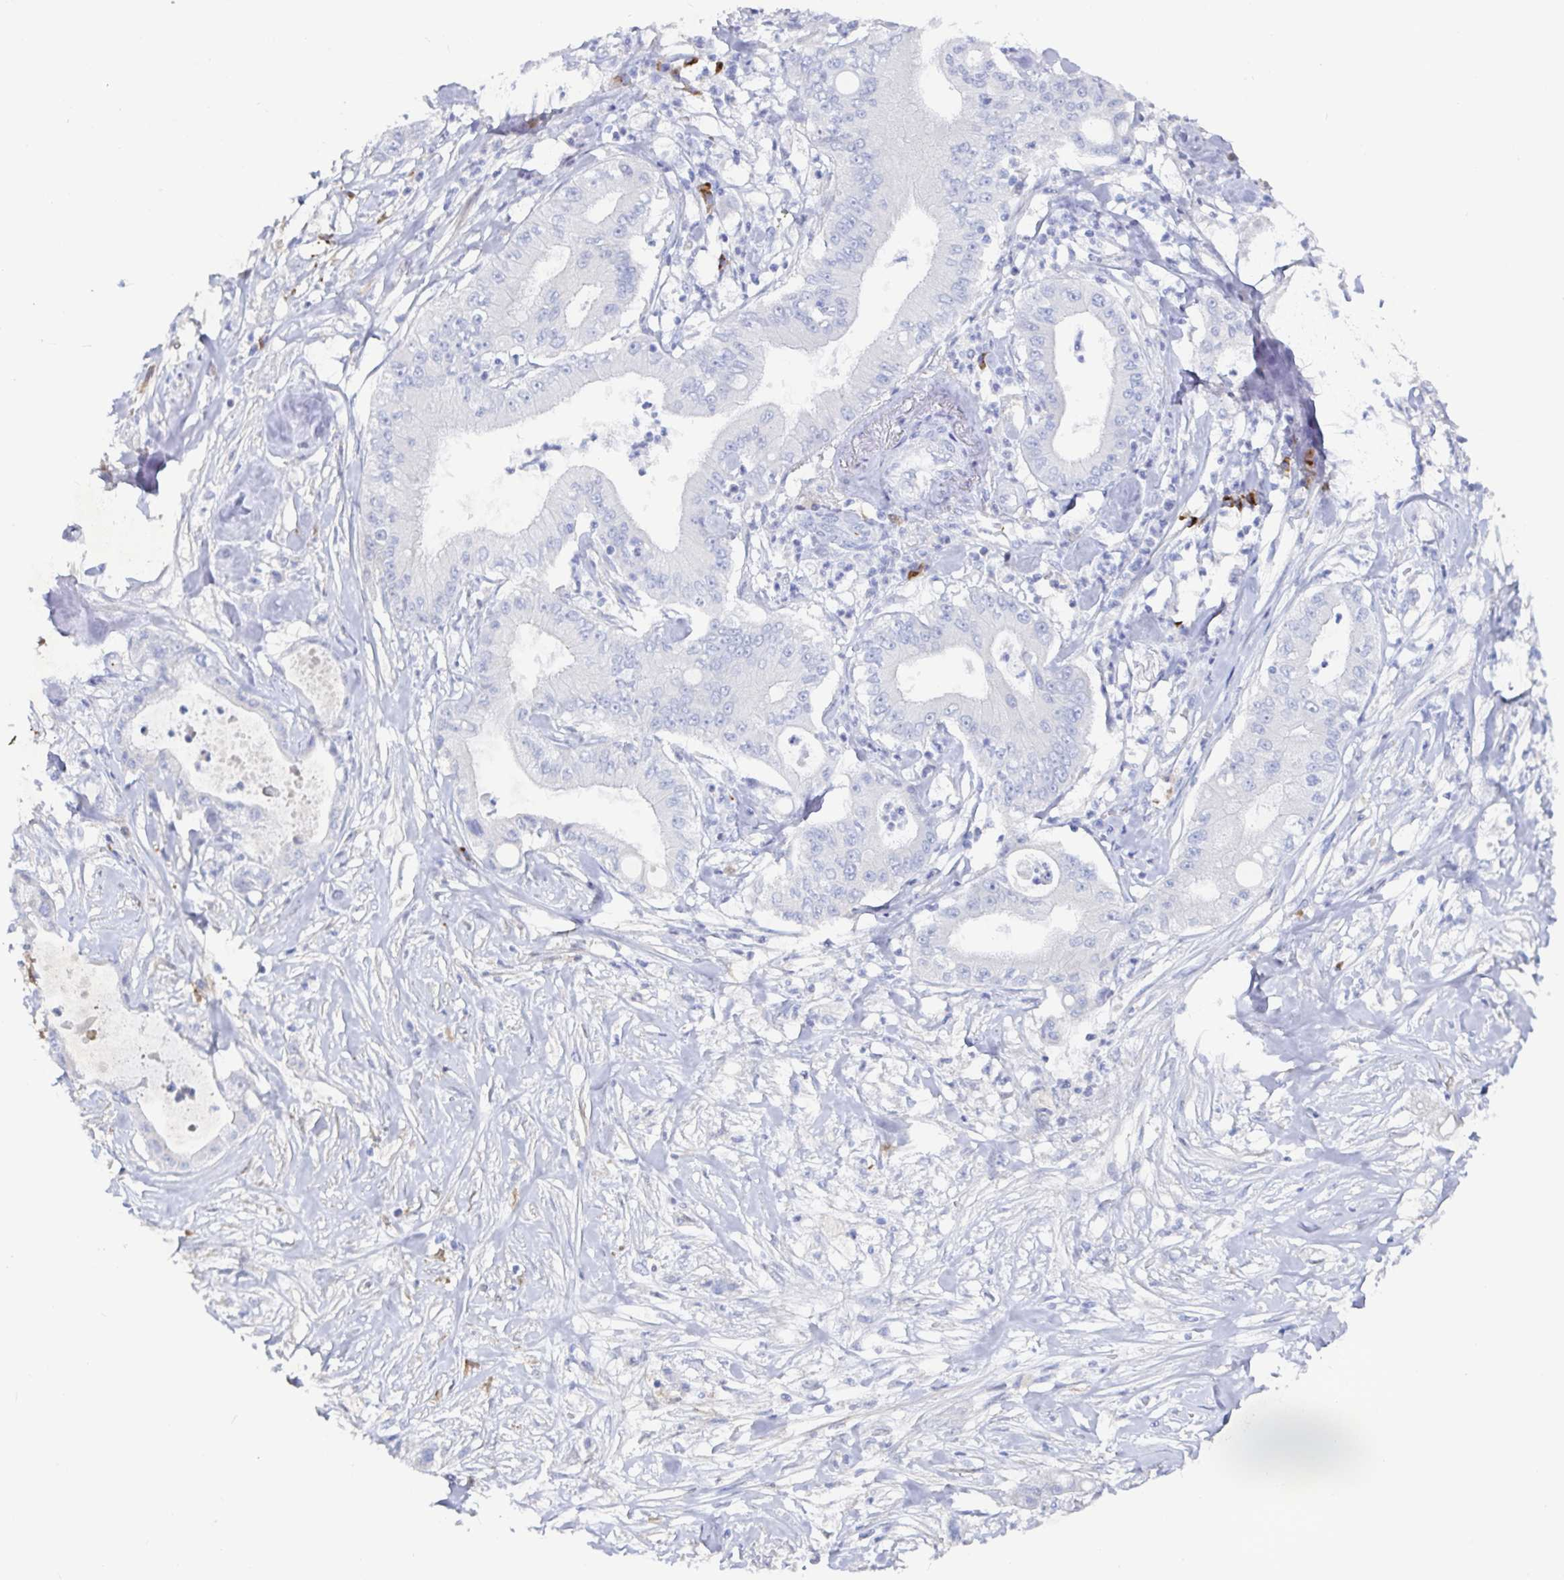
{"staining": {"intensity": "negative", "quantity": "none", "location": "none"}, "tissue": "pancreatic cancer", "cell_type": "Tumor cells", "image_type": "cancer", "snomed": [{"axis": "morphology", "description": "Adenocarcinoma, NOS"}, {"axis": "topography", "description": "Pancreas"}], "caption": "Immunohistochemical staining of human adenocarcinoma (pancreatic) reveals no significant expression in tumor cells.", "gene": "OR2A4", "patient": {"sex": "male", "age": 71}}